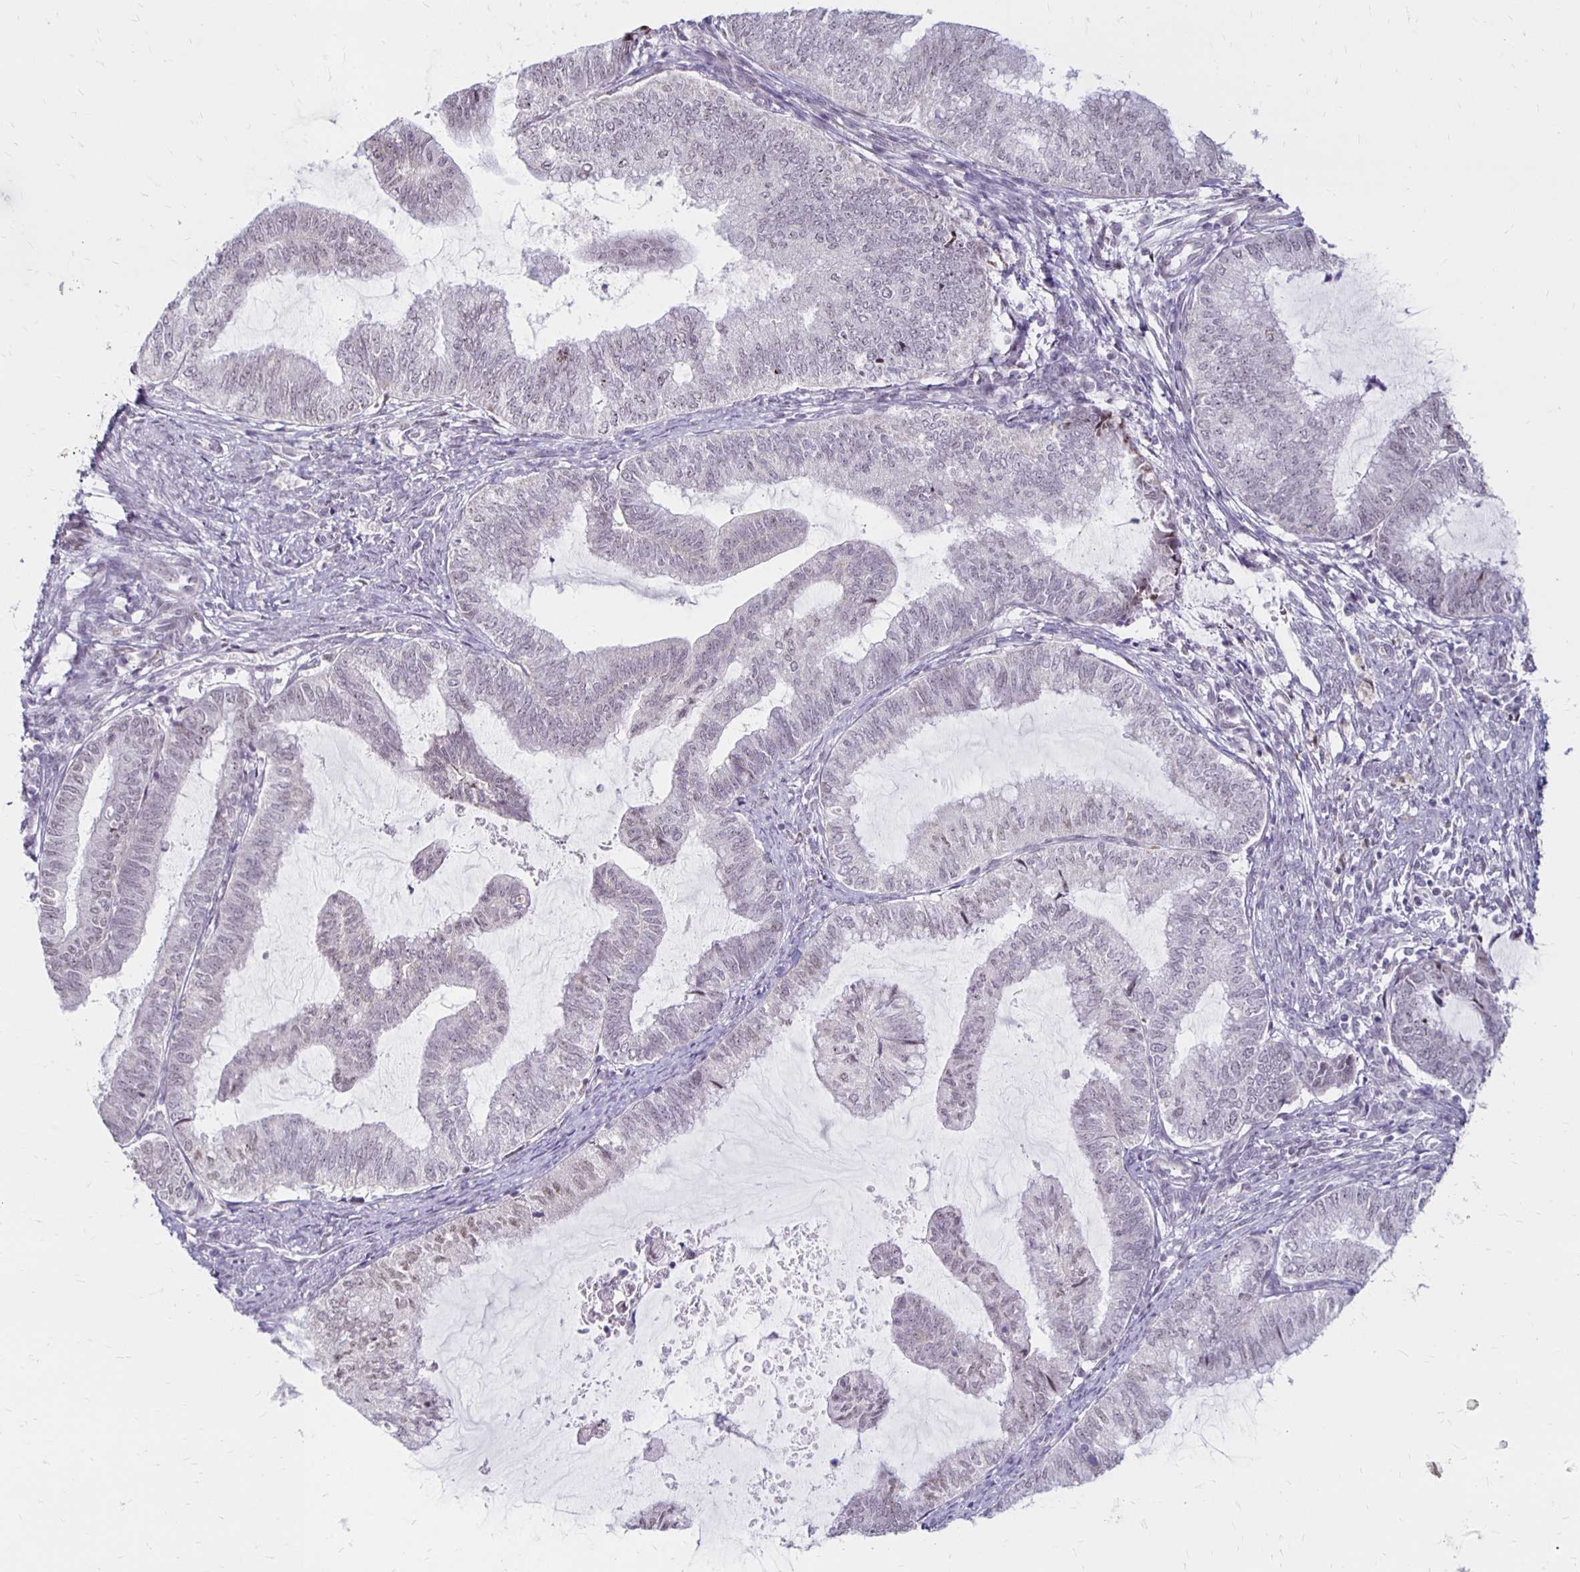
{"staining": {"intensity": "negative", "quantity": "none", "location": "none"}, "tissue": "endometrial cancer", "cell_type": "Tumor cells", "image_type": "cancer", "snomed": [{"axis": "morphology", "description": "Adenocarcinoma, NOS"}, {"axis": "topography", "description": "Endometrium"}], "caption": "A high-resolution image shows IHC staining of endometrial cancer, which displays no significant positivity in tumor cells.", "gene": "DAGLA", "patient": {"sex": "female", "age": 79}}